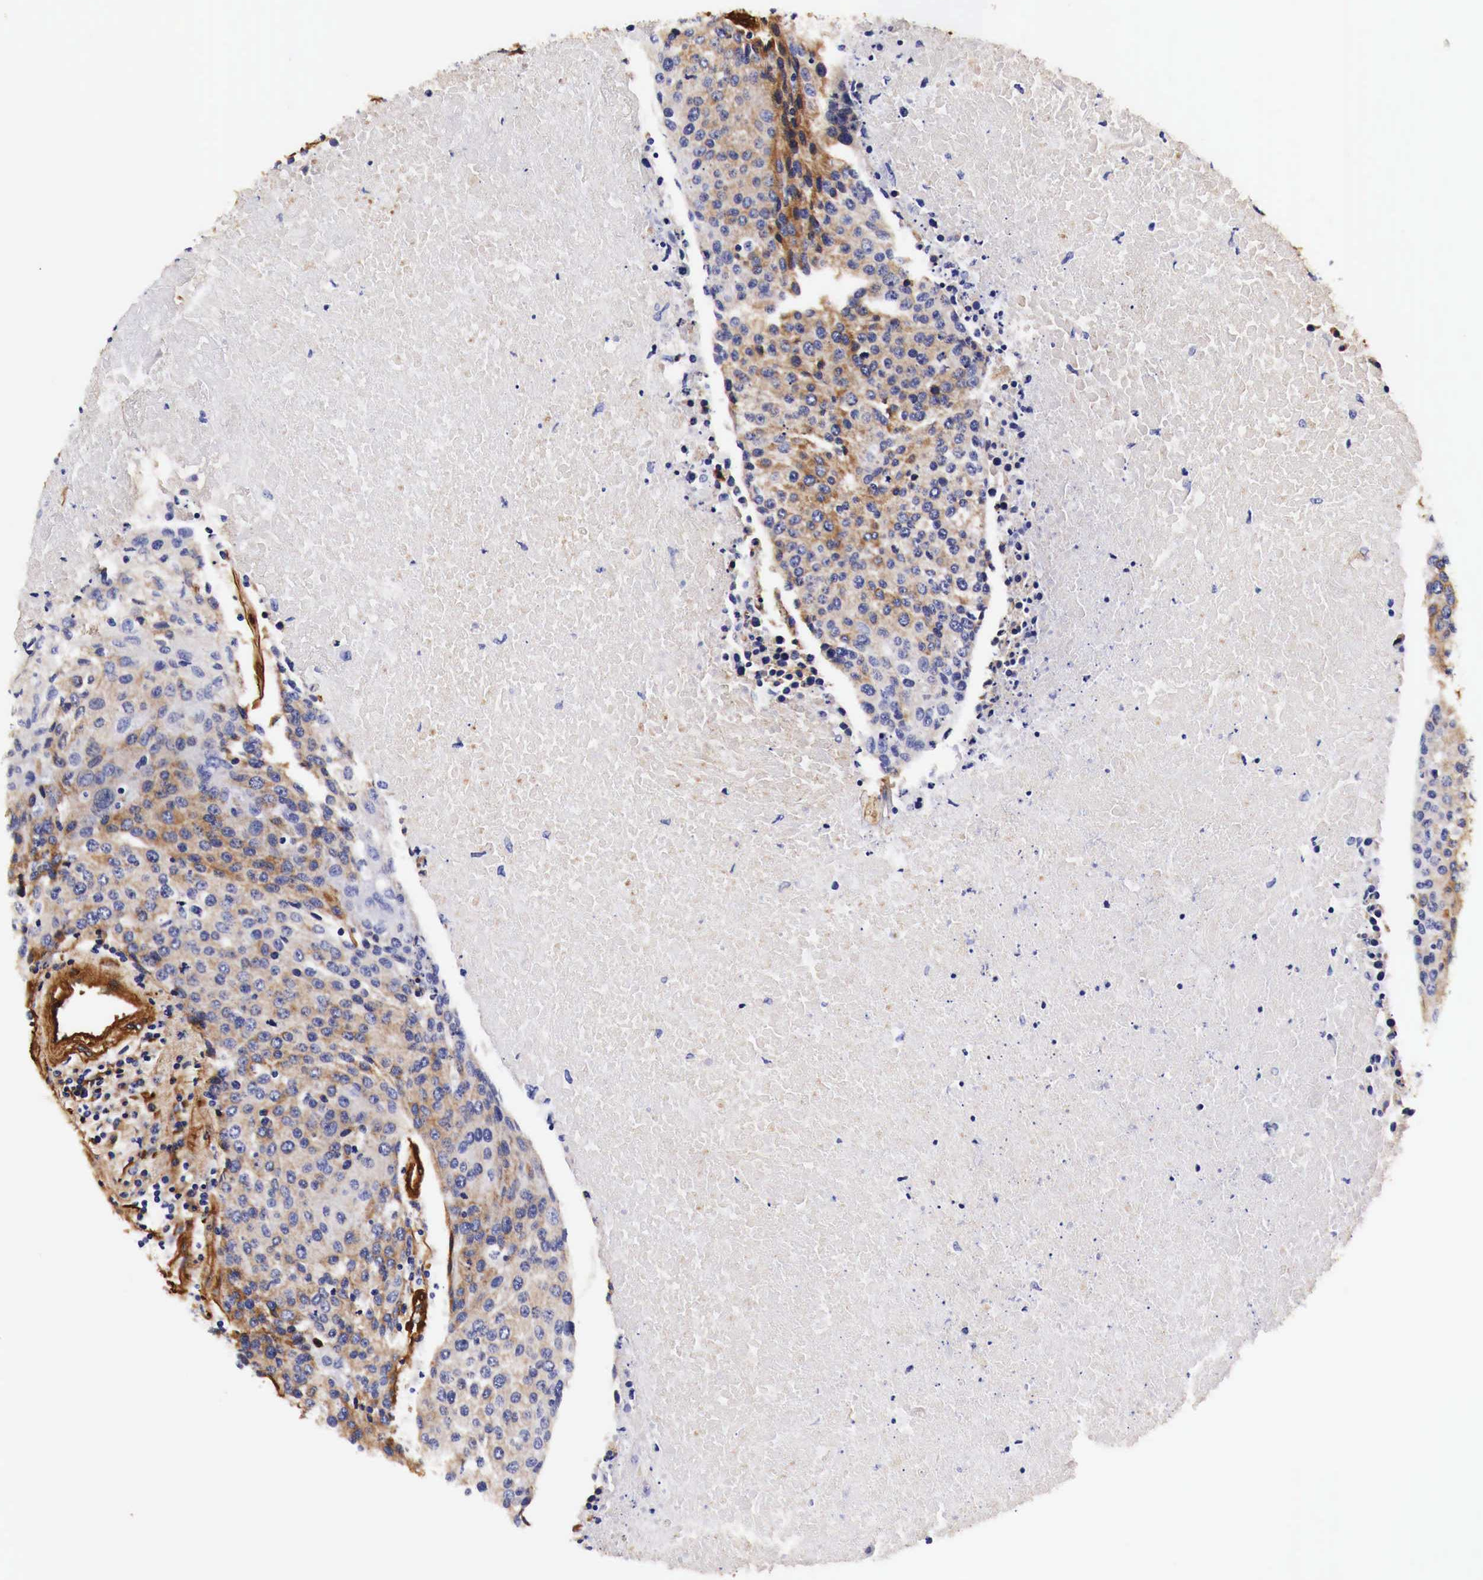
{"staining": {"intensity": "weak", "quantity": "25%-75%", "location": "cytoplasmic/membranous"}, "tissue": "urothelial cancer", "cell_type": "Tumor cells", "image_type": "cancer", "snomed": [{"axis": "morphology", "description": "Urothelial carcinoma, High grade"}, {"axis": "topography", "description": "Urinary bladder"}], "caption": "Immunohistochemistry (IHC) histopathology image of neoplastic tissue: human urothelial cancer stained using IHC reveals low levels of weak protein expression localized specifically in the cytoplasmic/membranous of tumor cells, appearing as a cytoplasmic/membranous brown color.", "gene": "LAMB2", "patient": {"sex": "female", "age": 85}}